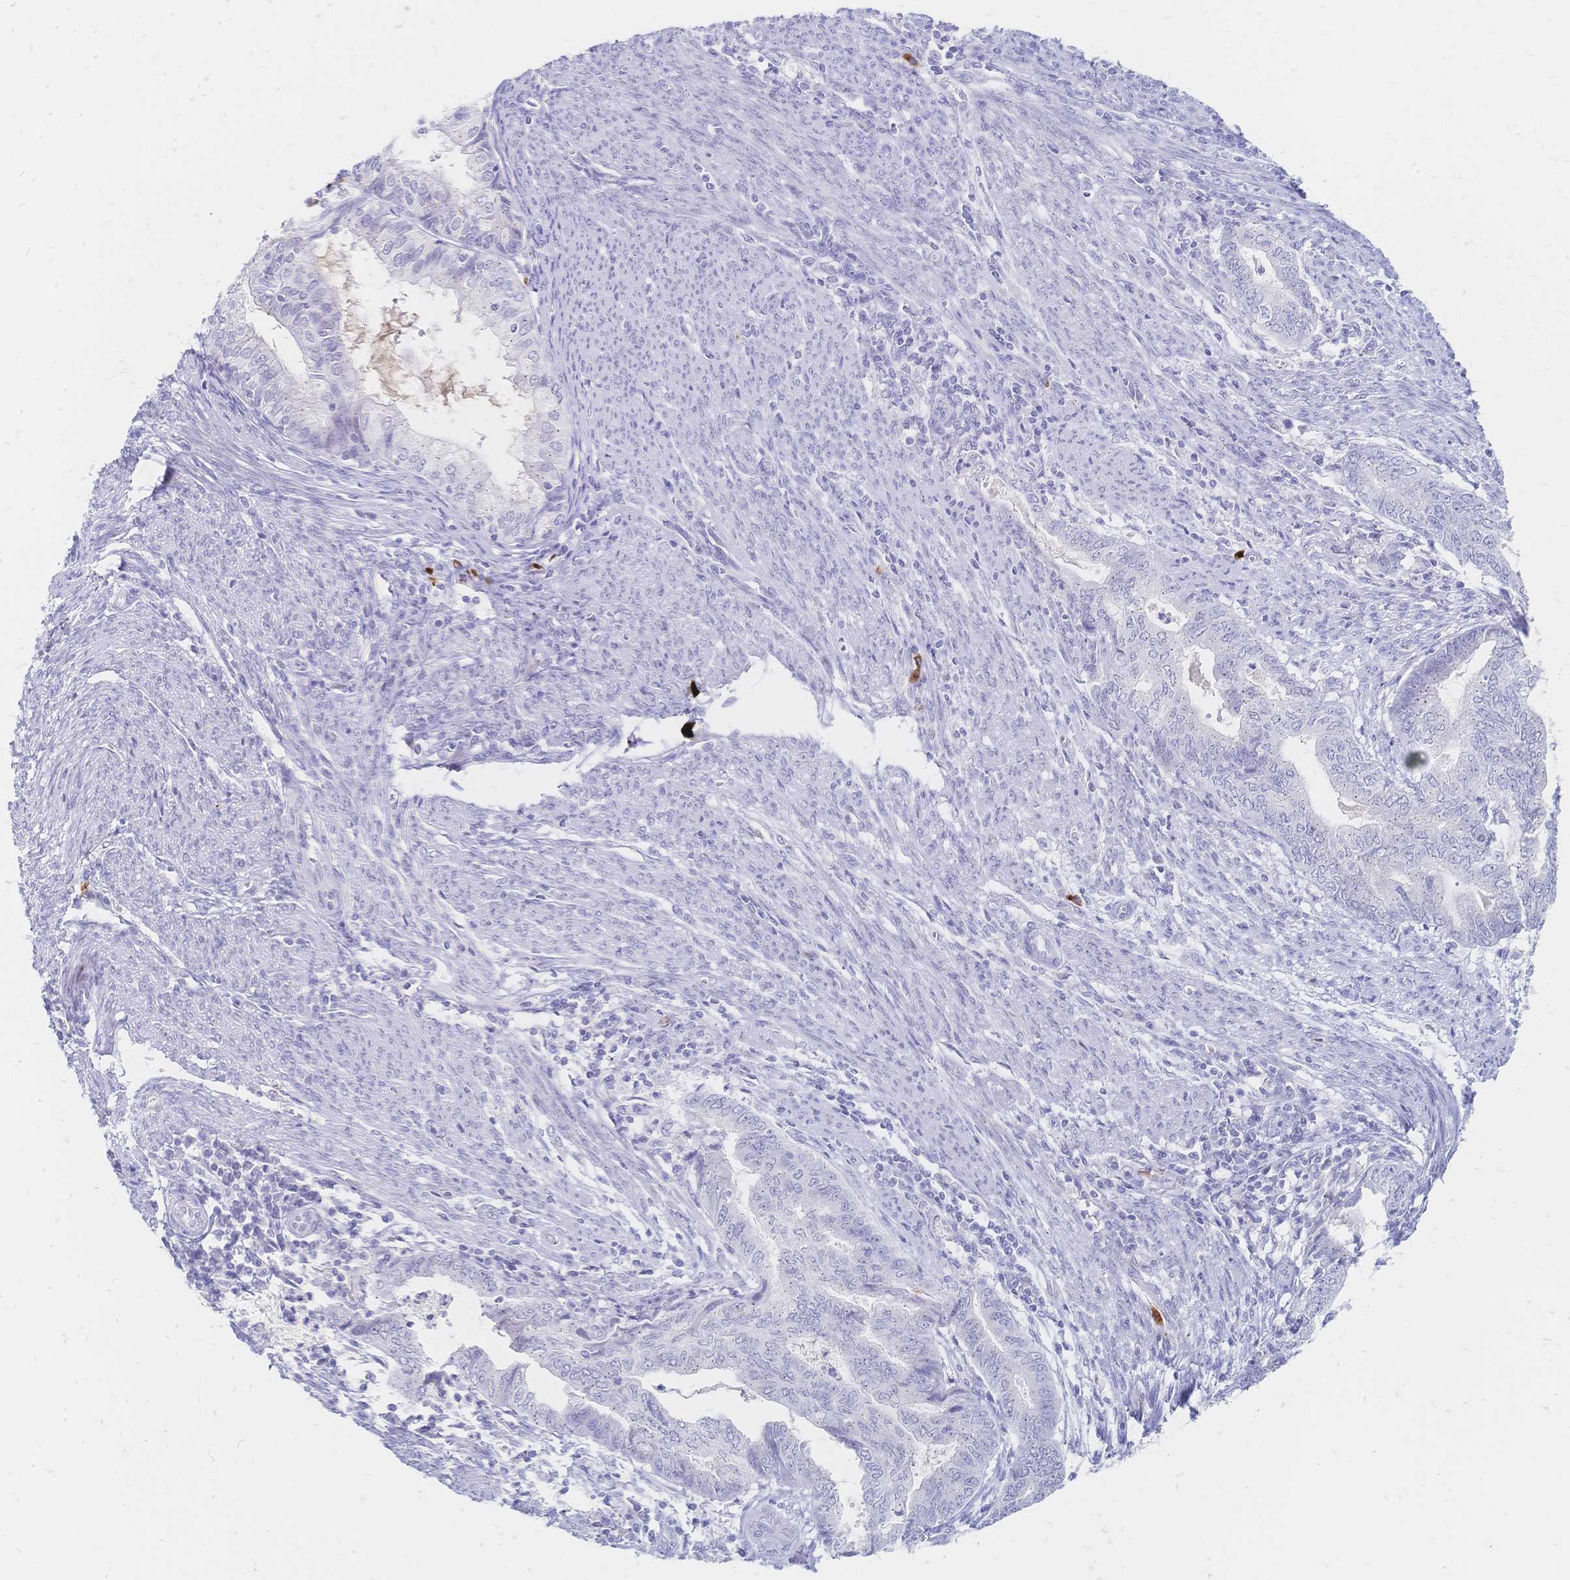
{"staining": {"intensity": "negative", "quantity": "none", "location": "none"}, "tissue": "endometrial cancer", "cell_type": "Tumor cells", "image_type": "cancer", "snomed": [{"axis": "morphology", "description": "Adenocarcinoma, NOS"}, {"axis": "topography", "description": "Endometrium"}], "caption": "DAB (3,3'-diaminobenzidine) immunohistochemical staining of endometrial cancer reveals no significant positivity in tumor cells.", "gene": "PSORS1C2", "patient": {"sex": "female", "age": 79}}